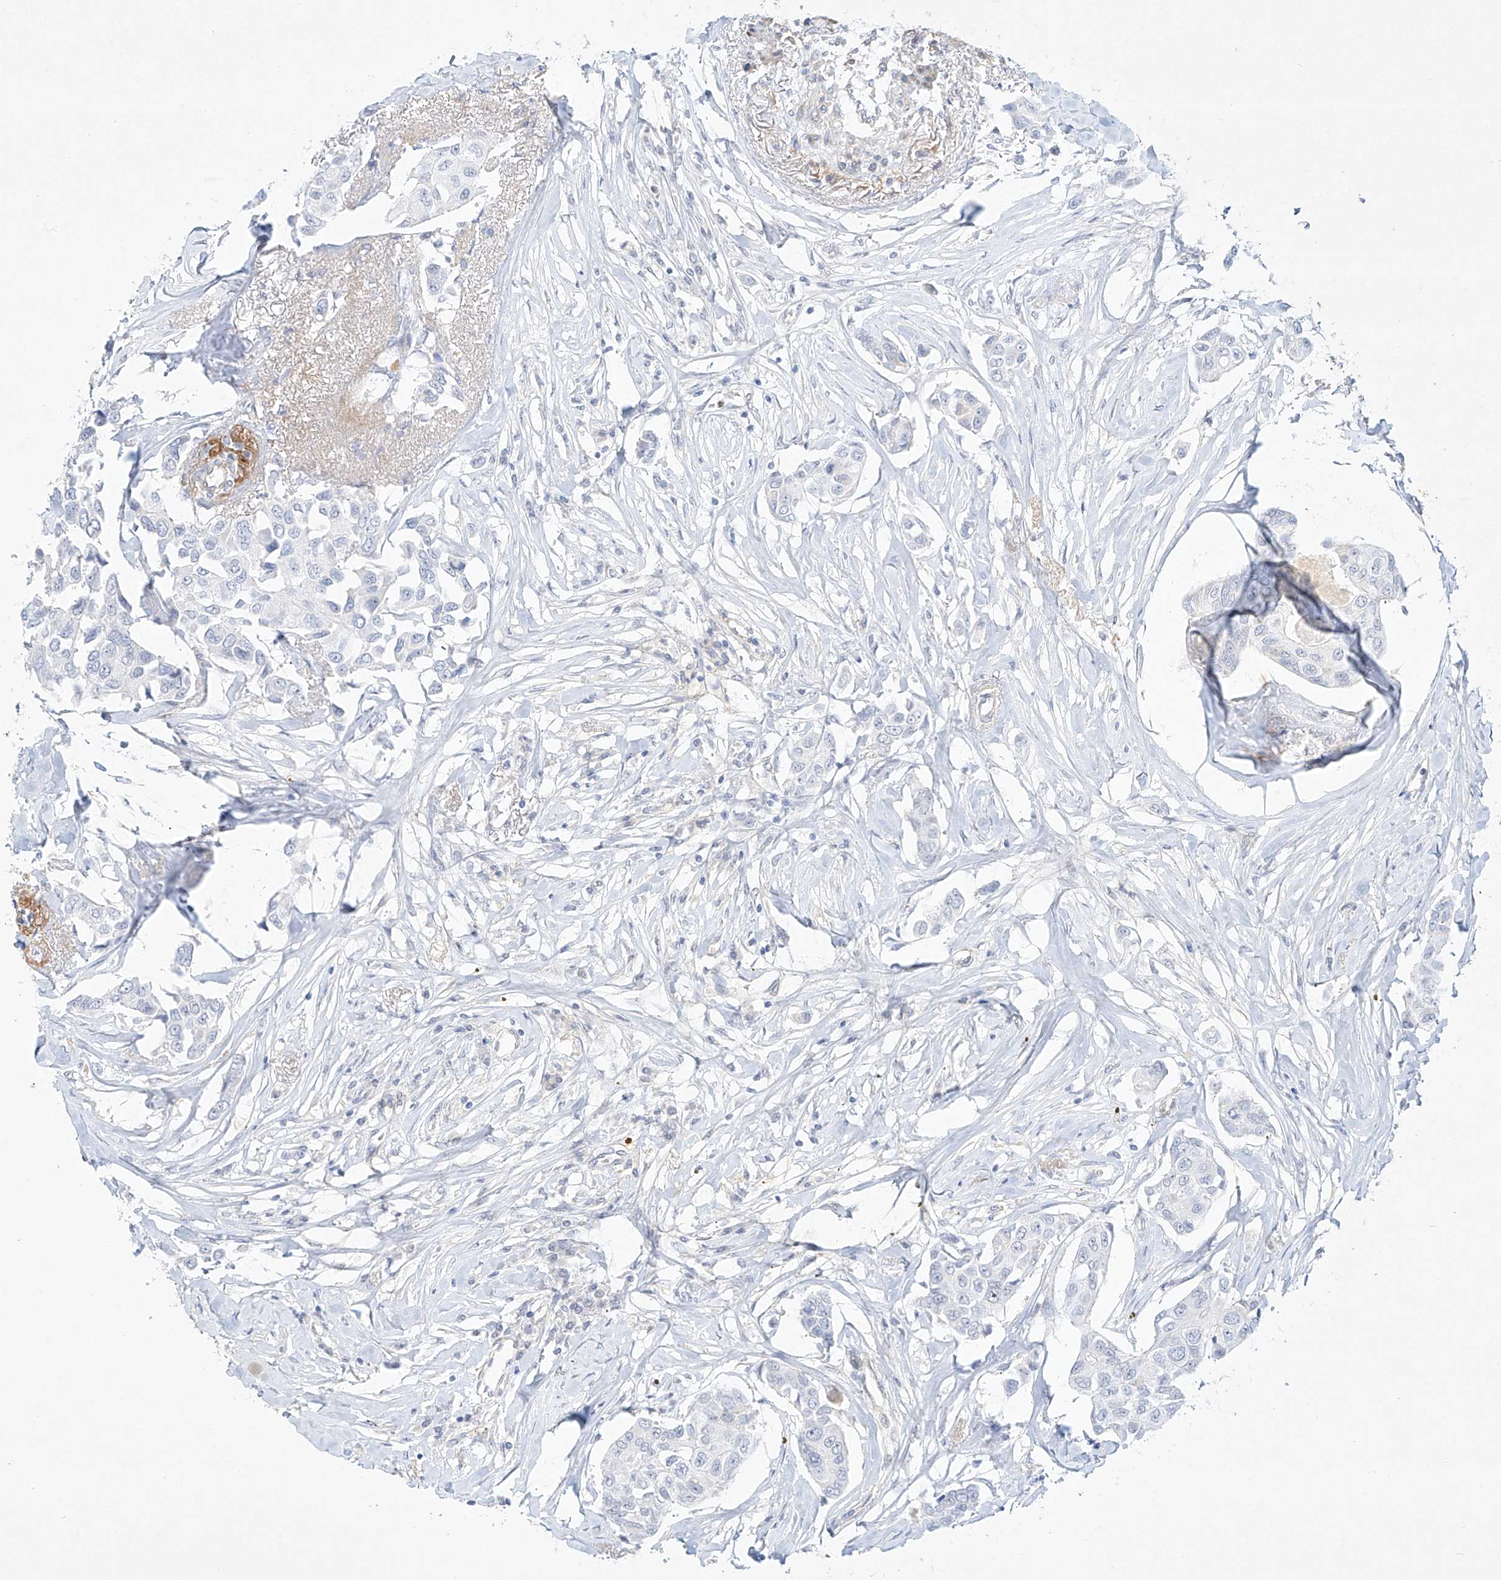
{"staining": {"intensity": "negative", "quantity": "none", "location": "none"}, "tissue": "breast cancer", "cell_type": "Tumor cells", "image_type": "cancer", "snomed": [{"axis": "morphology", "description": "Duct carcinoma"}, {"axis": "topography", "description": "Breast"}], "caption": "Tumor cells show no significant expression in breast cancer. (Stains: DAB (3,3'-diaminobenzidine) immunohistochemistry (IHC) with hematoxylin counter stain, Microscopy: brightfield microscopy at high magnification).", "gene": "REEP2", "patient": {"sex": "female", "age": 80}}